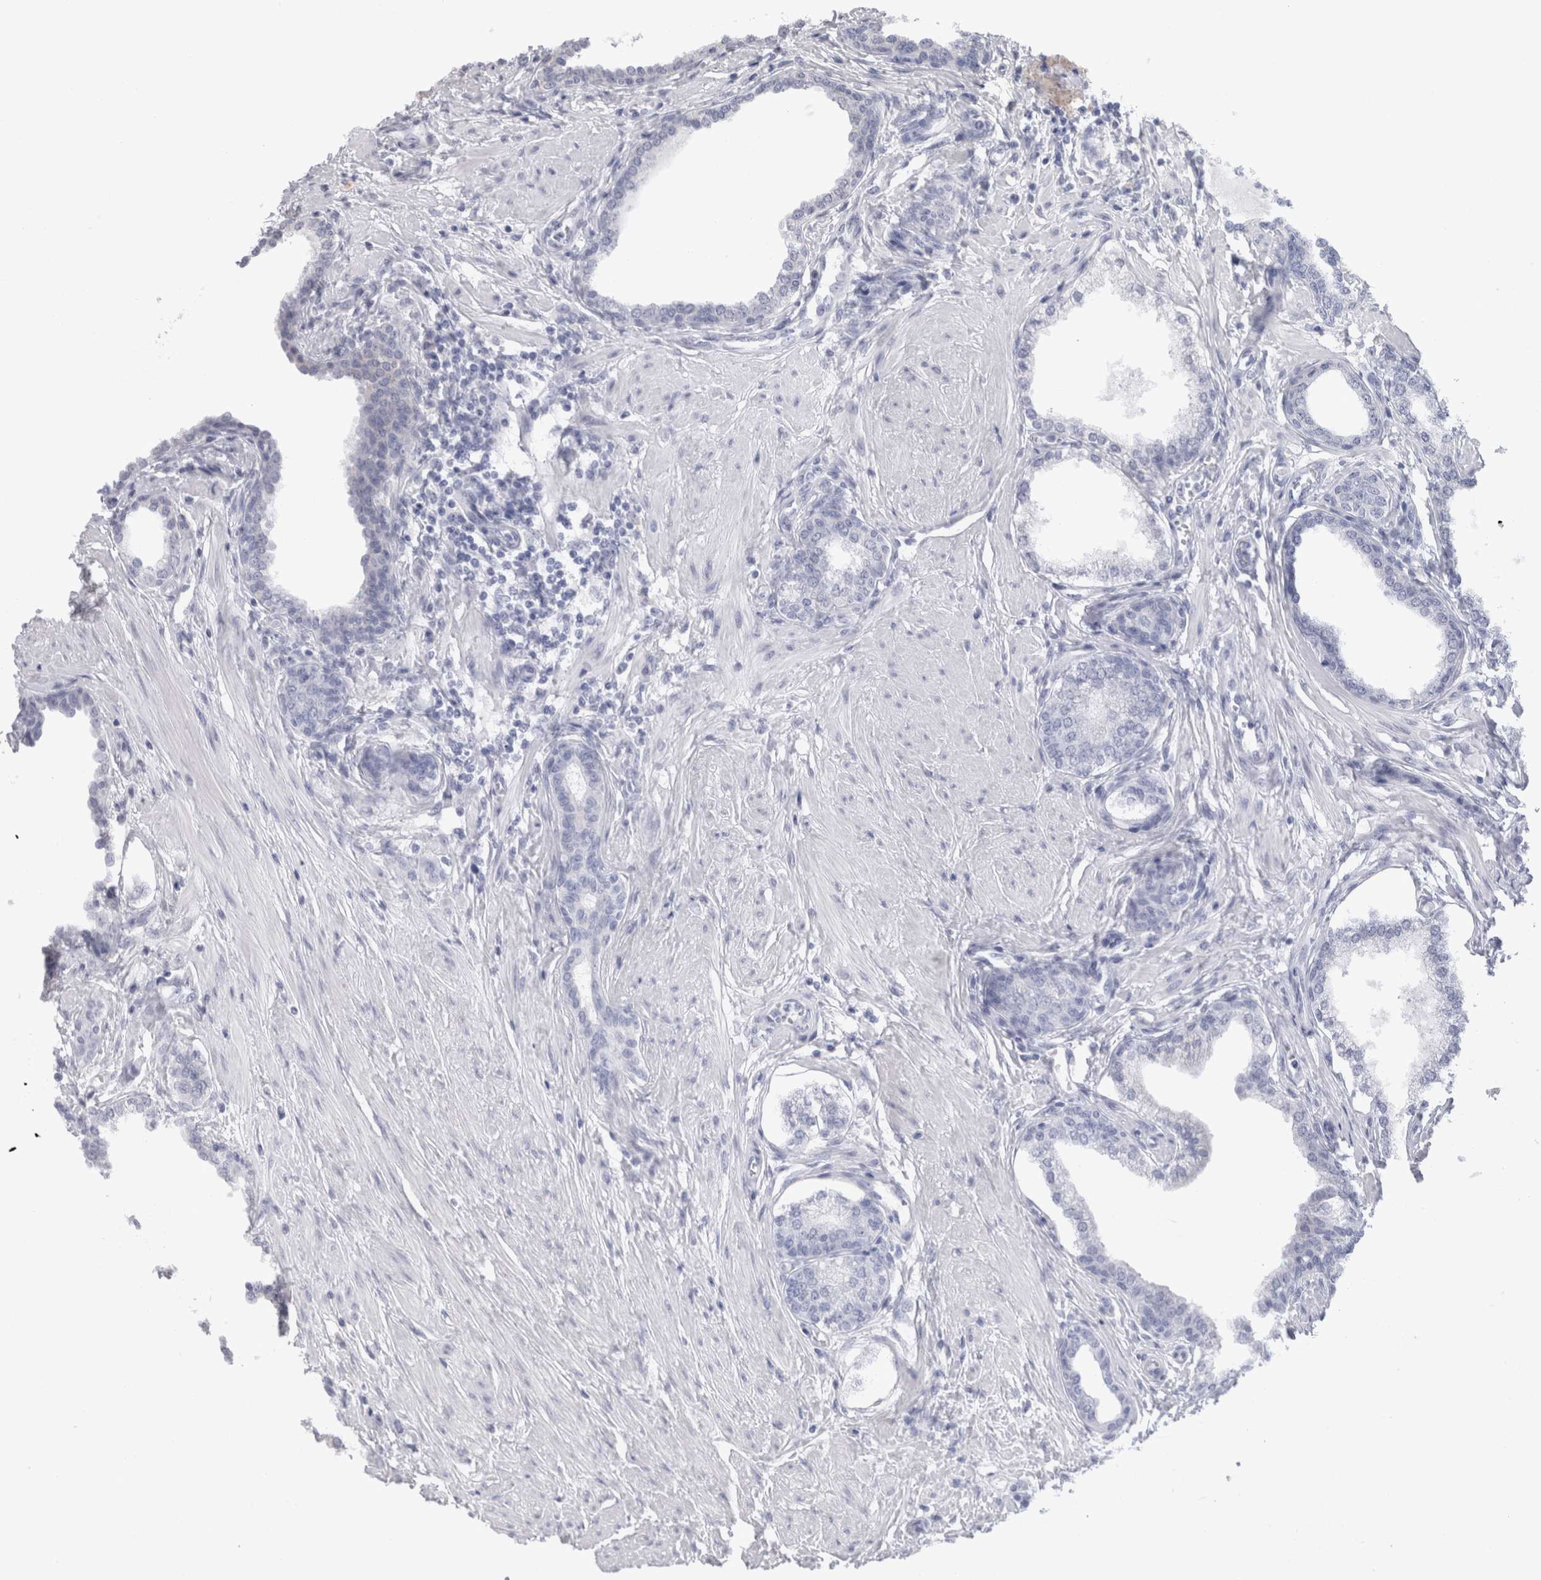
{"staining": {"intensity": "negative", "quantity": "none", "location": "none"}, "tissue": "prostate cancer", "cell_type": "Tumor cells", "image_type": "cancer", "snomed": [{"axis": "morphology", "description": "Adenocarcinoma, High grade"}, {"axis": "topography", "description": "Prostate"}], "caption": "Immunohistochemistry image of neoplastic tissue: human prostate cancer (high-grade adenocarcinoma) stained with DAB shows no significant protein staining in tumor cells.", "gene": "ZNF341", "patient": {"sex": "male", "age": 52}}